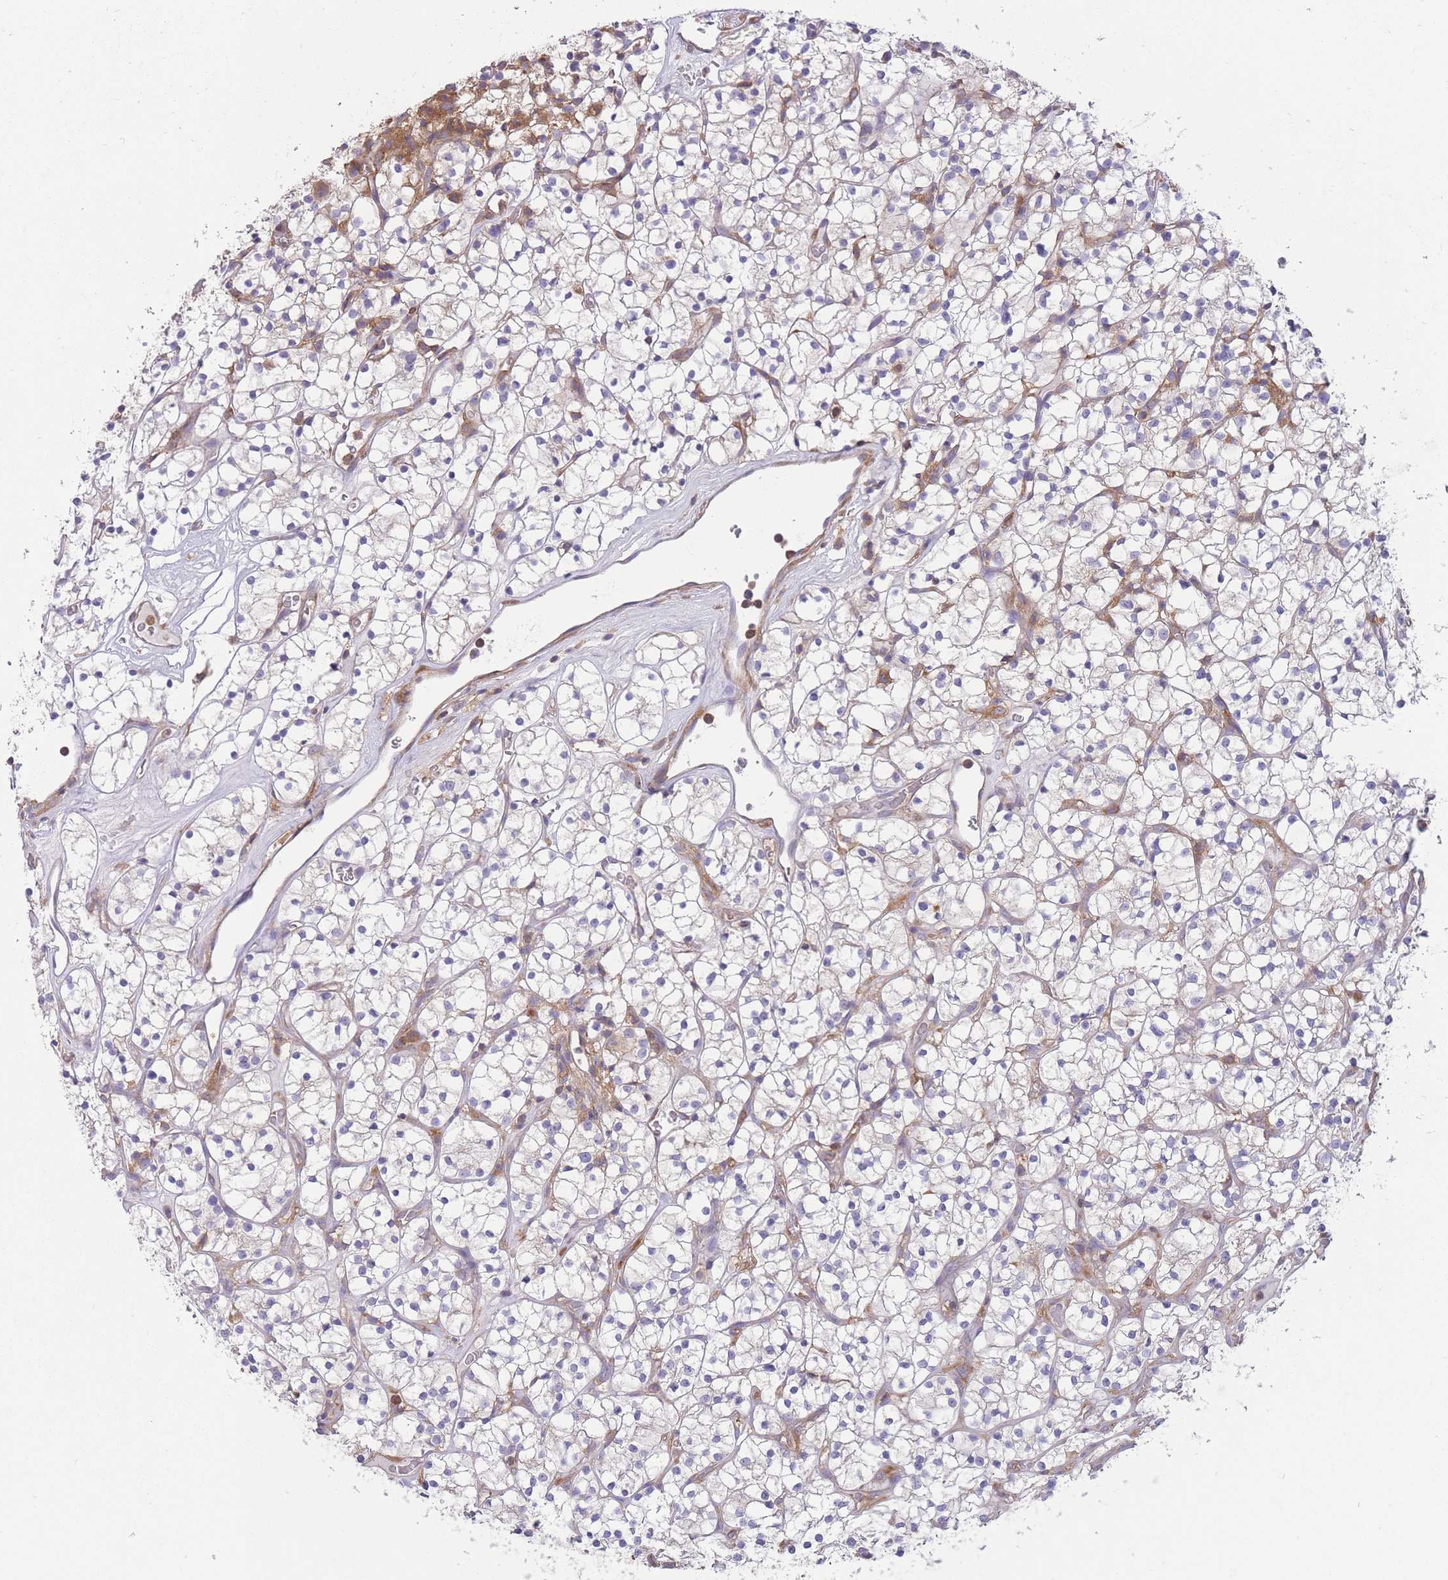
{"staining": {"intensity": "negative", "quantity": "none", "location": "none"}, "tissue": "renal cancer", "cell_type": "Tumor cells", "image_type": "cancer", "snomed": [{"axis": "morphology", "description": "Adenocarcinoma, NOS"}, {"axis": "topography", "description": "Kidney"}], "caption": "A histopathology image of renal cancer stained for a protein reveals no brown staining in tumor cells. (Brightfield microscopy of DAB (3,3'-diaminobenzidine) immunohistochemistry (IHC) at high magnification).", "gene": "PRKAR1A", "patient": {"sex": "female", "age": 64}}